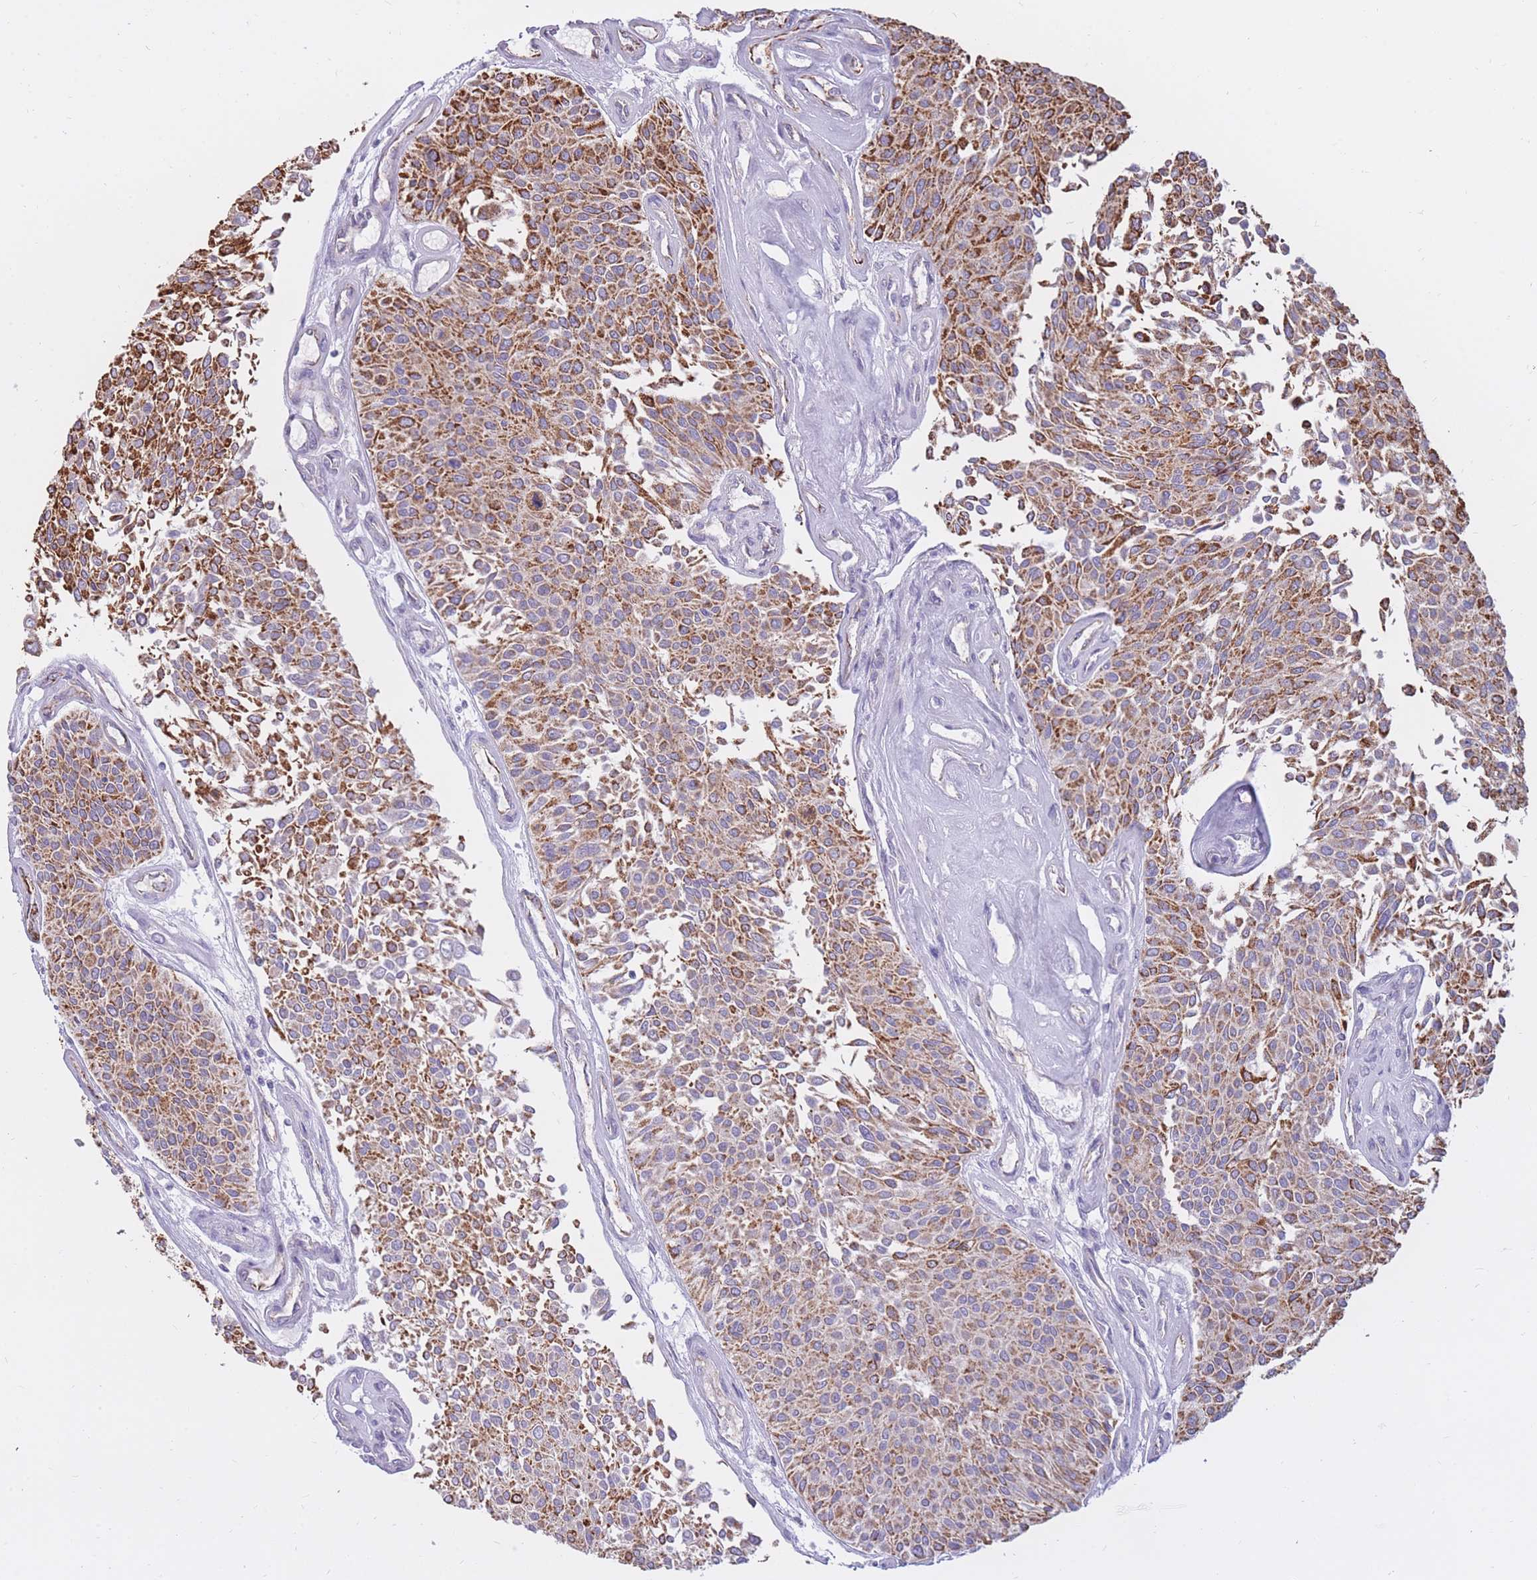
{"staining": {"intensity": "moderate", "quantity": ">75%", "location": "cytoplasmic/membranous"}, "tissue": "urothelial cancer", "cell_type": "Tumor cells", "image_type": "cancer", "snomed": [{"axis": "morphology", "description": "Urothelial carcinoma, NOS"}, {"axis": "topography", "description": "Urinary bladder"}], "caption": "The photomicrograph shows a brown stain indicating the presence of a protein in the cytoplasmic/membranous of tumor cells in urothelial cancer. Immunohistochemistry (ihc) stains the protein in brown and the nuclei are stained blue.", "gene": "RNF170", "patient": {"sex": "male", "age": 55}}